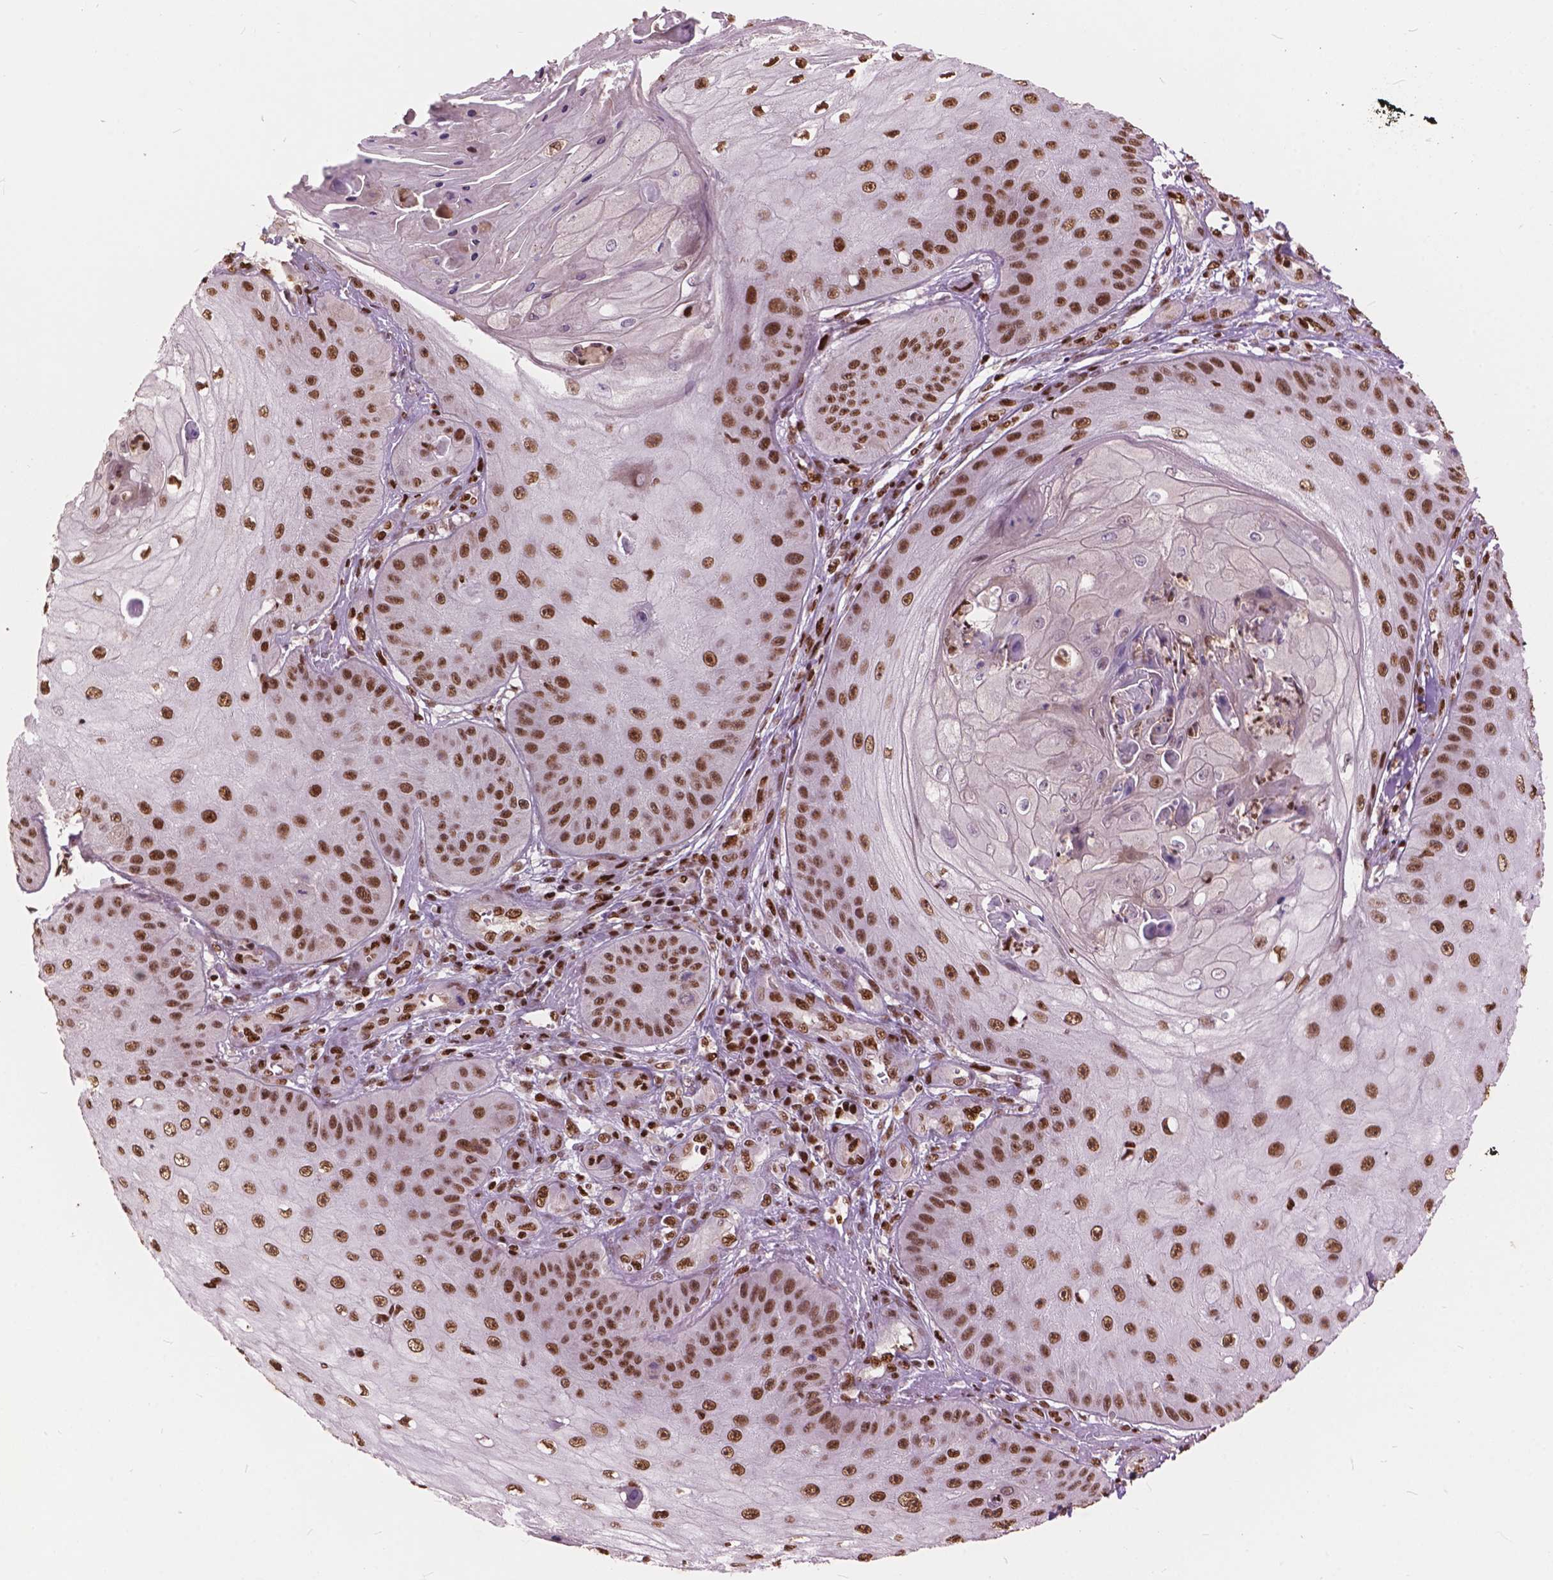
{"staining": {"intensity": "strong", "quantity": ">75%", "location": "nuclear"}, "tissue": "skin cancer", "cell_type": "Tumor cells", "image_type": "cancer", "snomed": [{"axis": "morphology", "description": "Squamous cell carcinoma, NOS"}, {"axis": "topography", "description": "Skin"}], "caption": "This photomicrograph demonstrates skin squamous cell carcinoma stained with immunohistochemistry to label a protein in brown. The nuclear of tumor cells show strong positivity for the protein. Nuclei are counter-stained blue.", "gene": "ANP32B", "patient": {"sex": "male", "age": 70}}